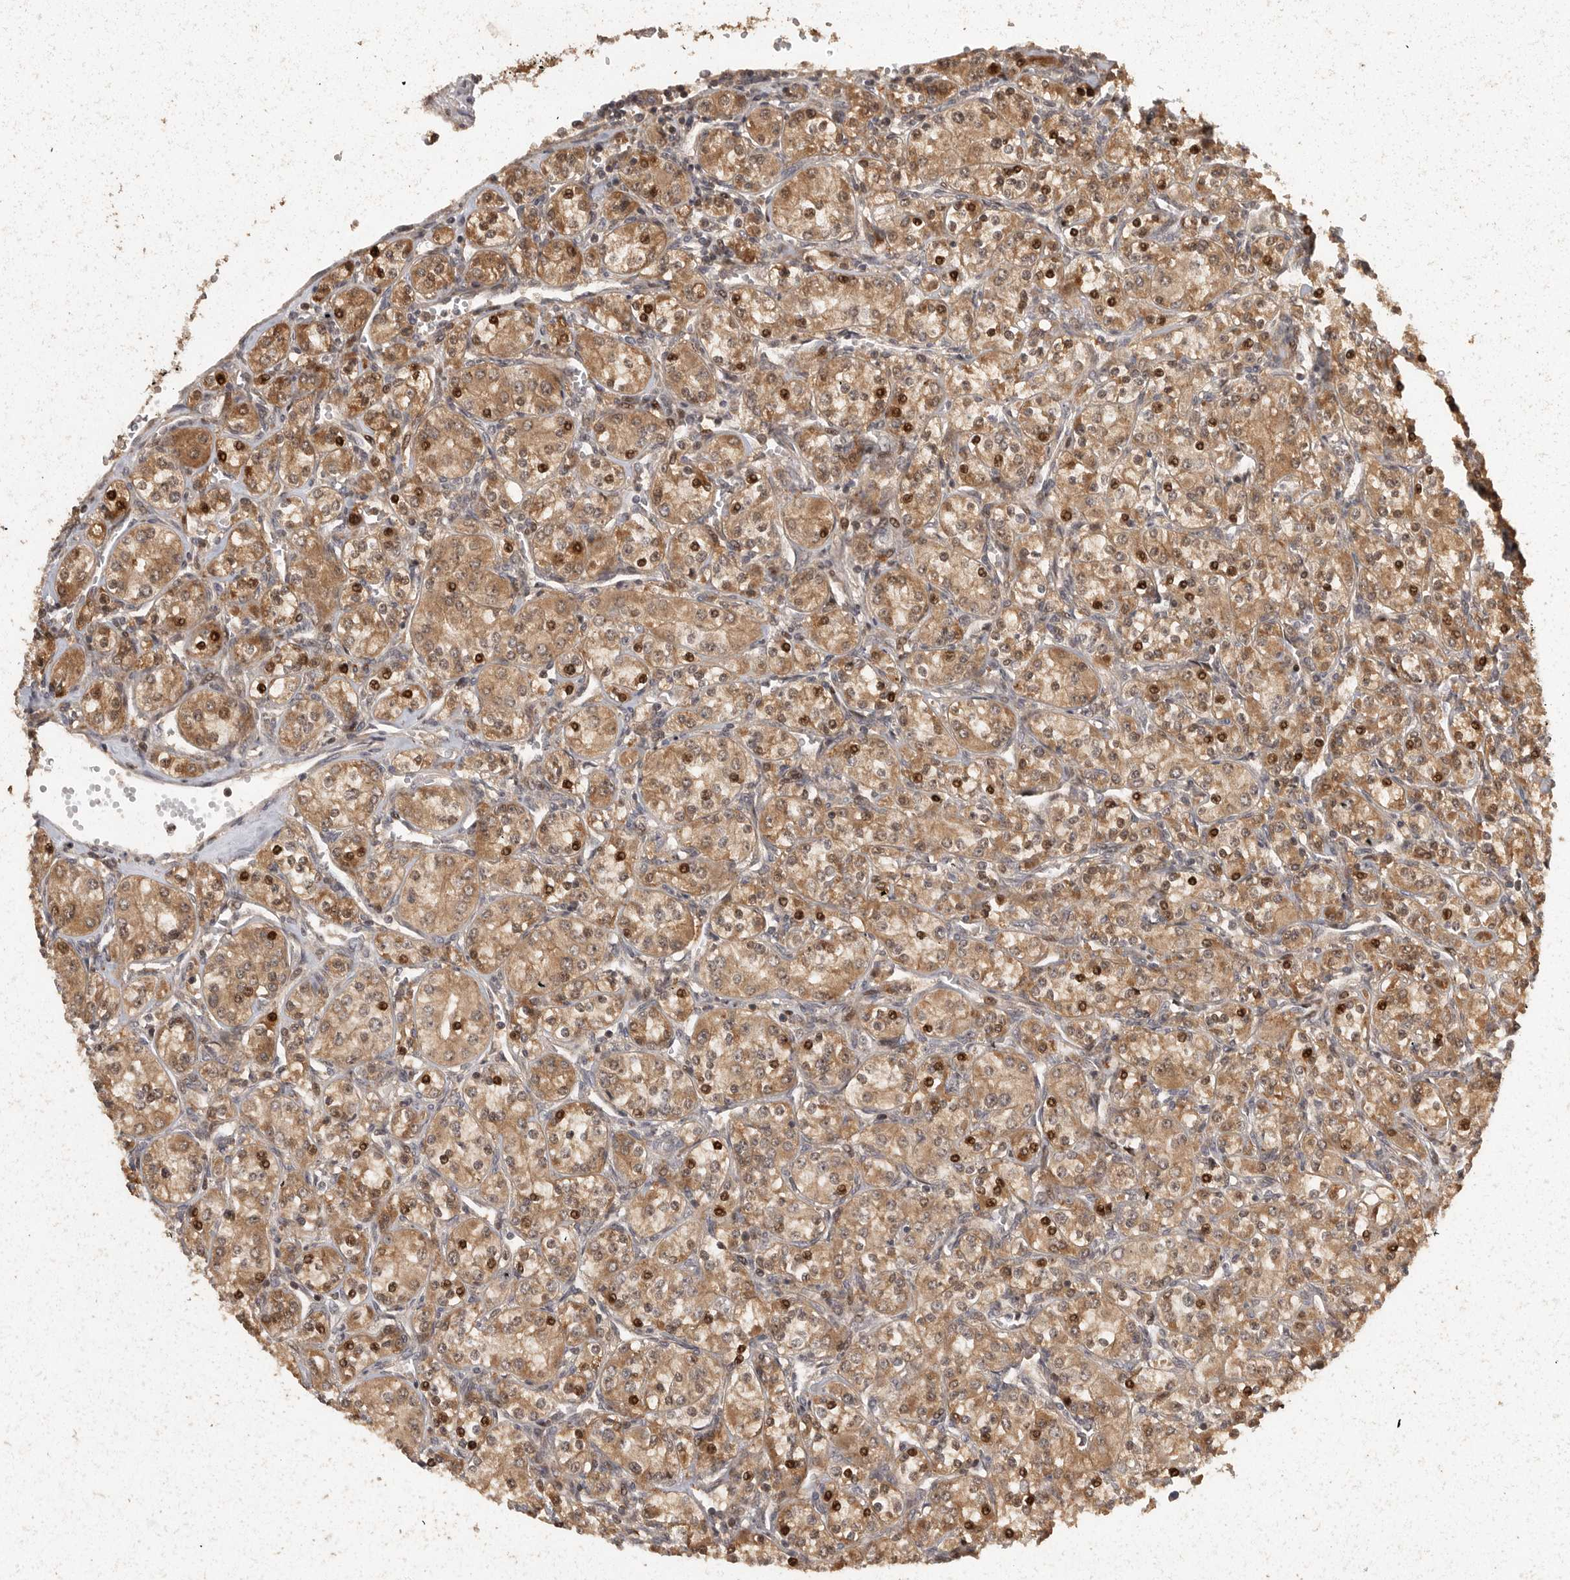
{"staining": {"intensity": "moderate", "quantity": ">75%", "location": "cytoplasmic/membranous,nuclear"}, "tissue": "renal cancer", "cell_type": "Tumor cells", "image_type": "cancer", "snomed": [{"axis": "morphology", "description": "Adenocarcinoma, NOS"}, {"axis": "topography", "description": "Kidney"}], "caption": "High-magnification brightfield microscopy of renal cancer stained with DAB (3,3'-diaminobenzidine) (brown) and counterstained with hematoxylin (blue). tumor cells exhibit moderate cytoplasmic/membranous and nuclear positivity is appreciated in approximately>75% of cells. The staining was performed using DAB (3,3'-diaminobenzidine) to visualize the protein expression in brown, while the nuclei were stained in blue with hematoxylin (Magnification: 20x).", "gene": "SWT1", "patient": {"sex": "male", "age": 77}}